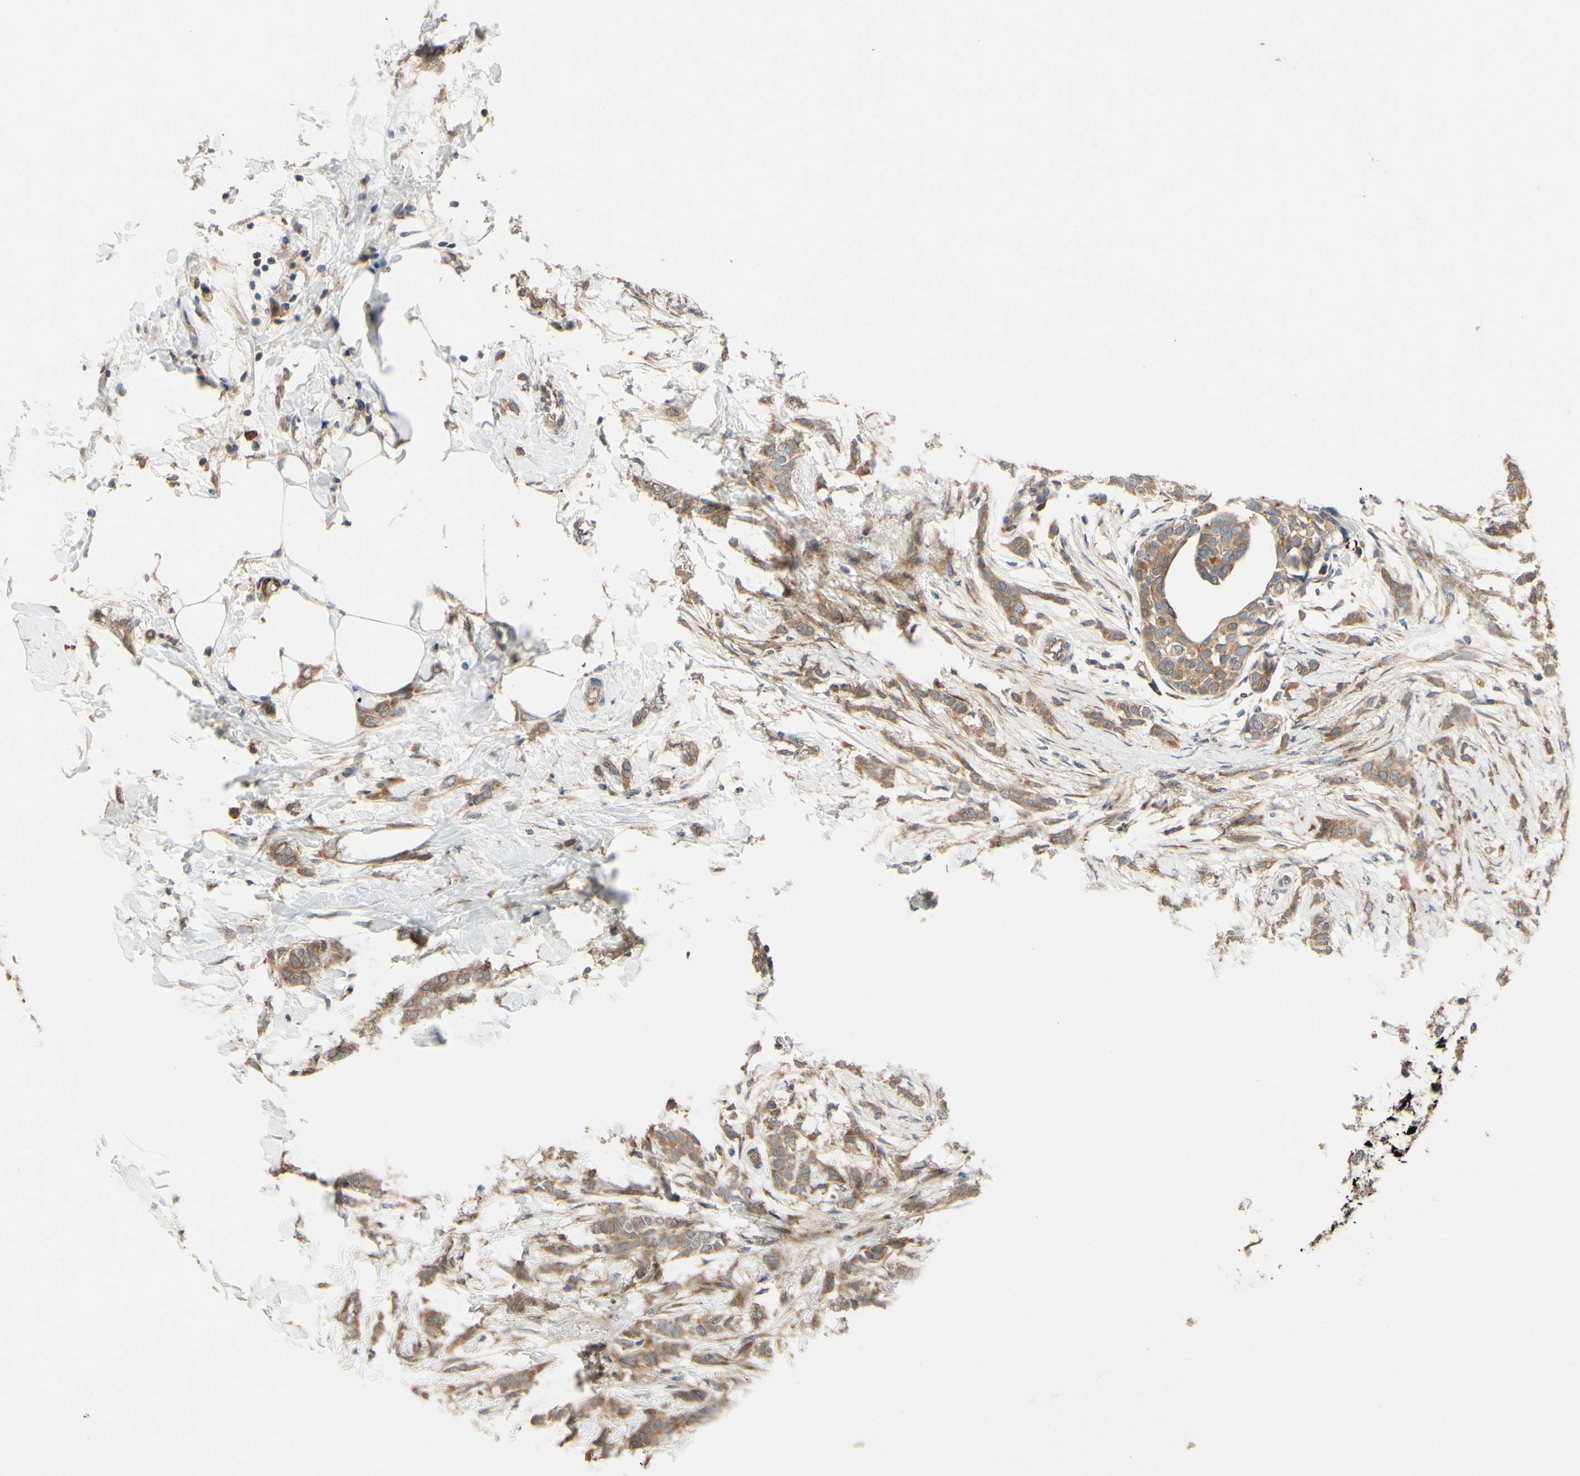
{"staining": {"intensity": "moderate", "quantity": ">75%", "location": "cytoplasmic/membranous"}, "tissue": "breast cancer", "cell_type": "Tumor cells", "image_type": "cancer", "snomed": [{"axis": "morphology", "description": "Lobular carcinoma, in situ"}, {"axis": "morphology", "description": "Lobular carcinoma"}, {"axis": "topography", "description": "Breast"}], "caption": "Breast cancer tissue shows moderate cytoplasmic/membranous expression in approximately >75% of tumor cells, visualized by immunohistochemistry.", "gene": "SPTLC1", "patient": {"sex": "female", "age": 41}}